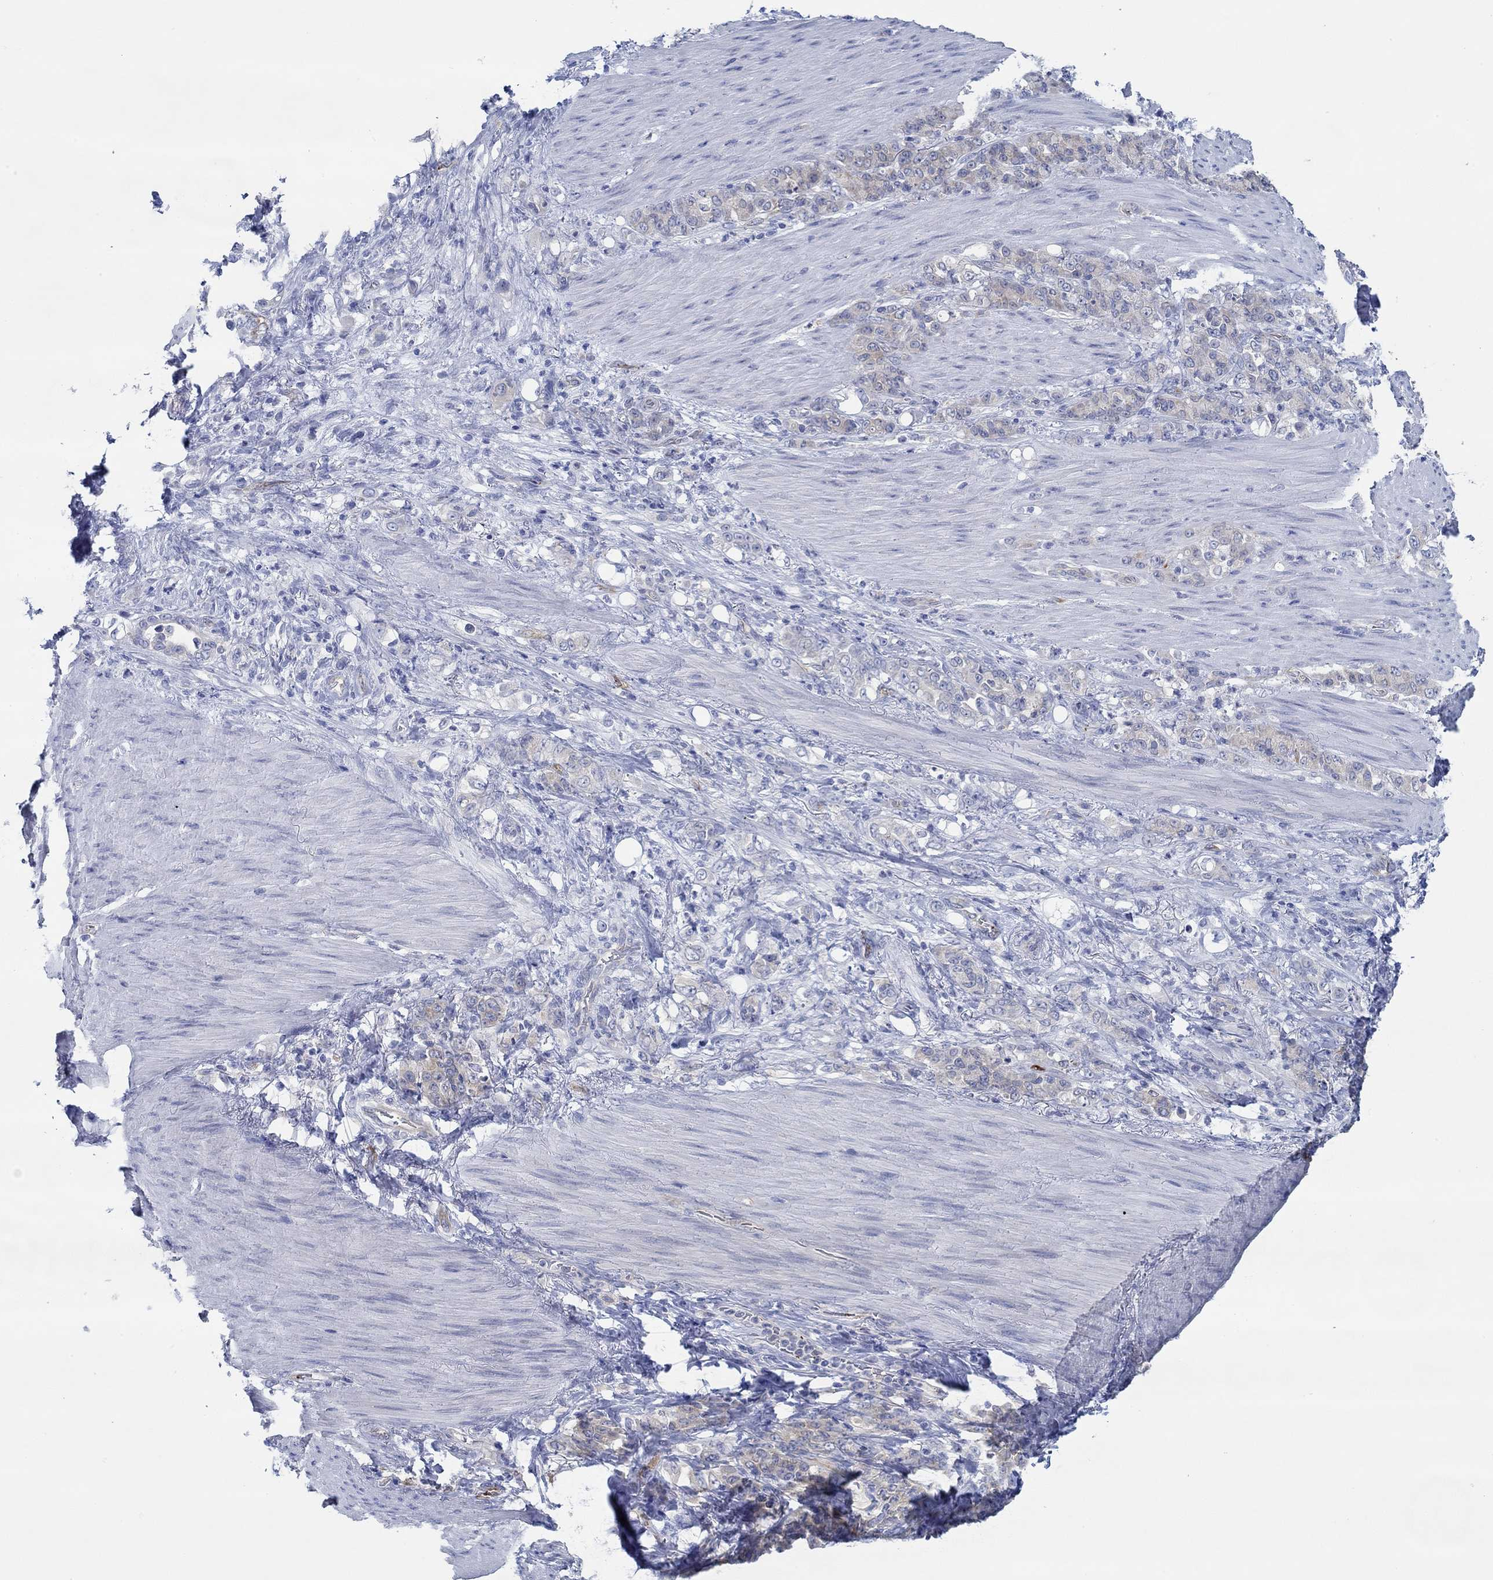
{"staining": {"intensity": "negative", "quantity": "none", "location": "none"}, "tissue": "stomach cancer", "cell_type": "Tumor cells", "image_type": "cancer", "snomed": [{"axis": "morphology", "description": "Normal tissue, NOS"}, {"axis": "morphology", "description": "Adenocarcinoma, NOS"}, {"axis": "topography", "description": "Stomach"}], "caption": "DAB immunohistochemical staining of human stomach cancer displays no significant positivity in tumor cells. (Stains: DAB (3,3'-diaminobenzidine) IHC with hematoxylin counter stain, Microscopy: brightfield microscopy at high magnification).", "gene": "SLC27A3", "patient": {"sex": "female", "age": 79}}